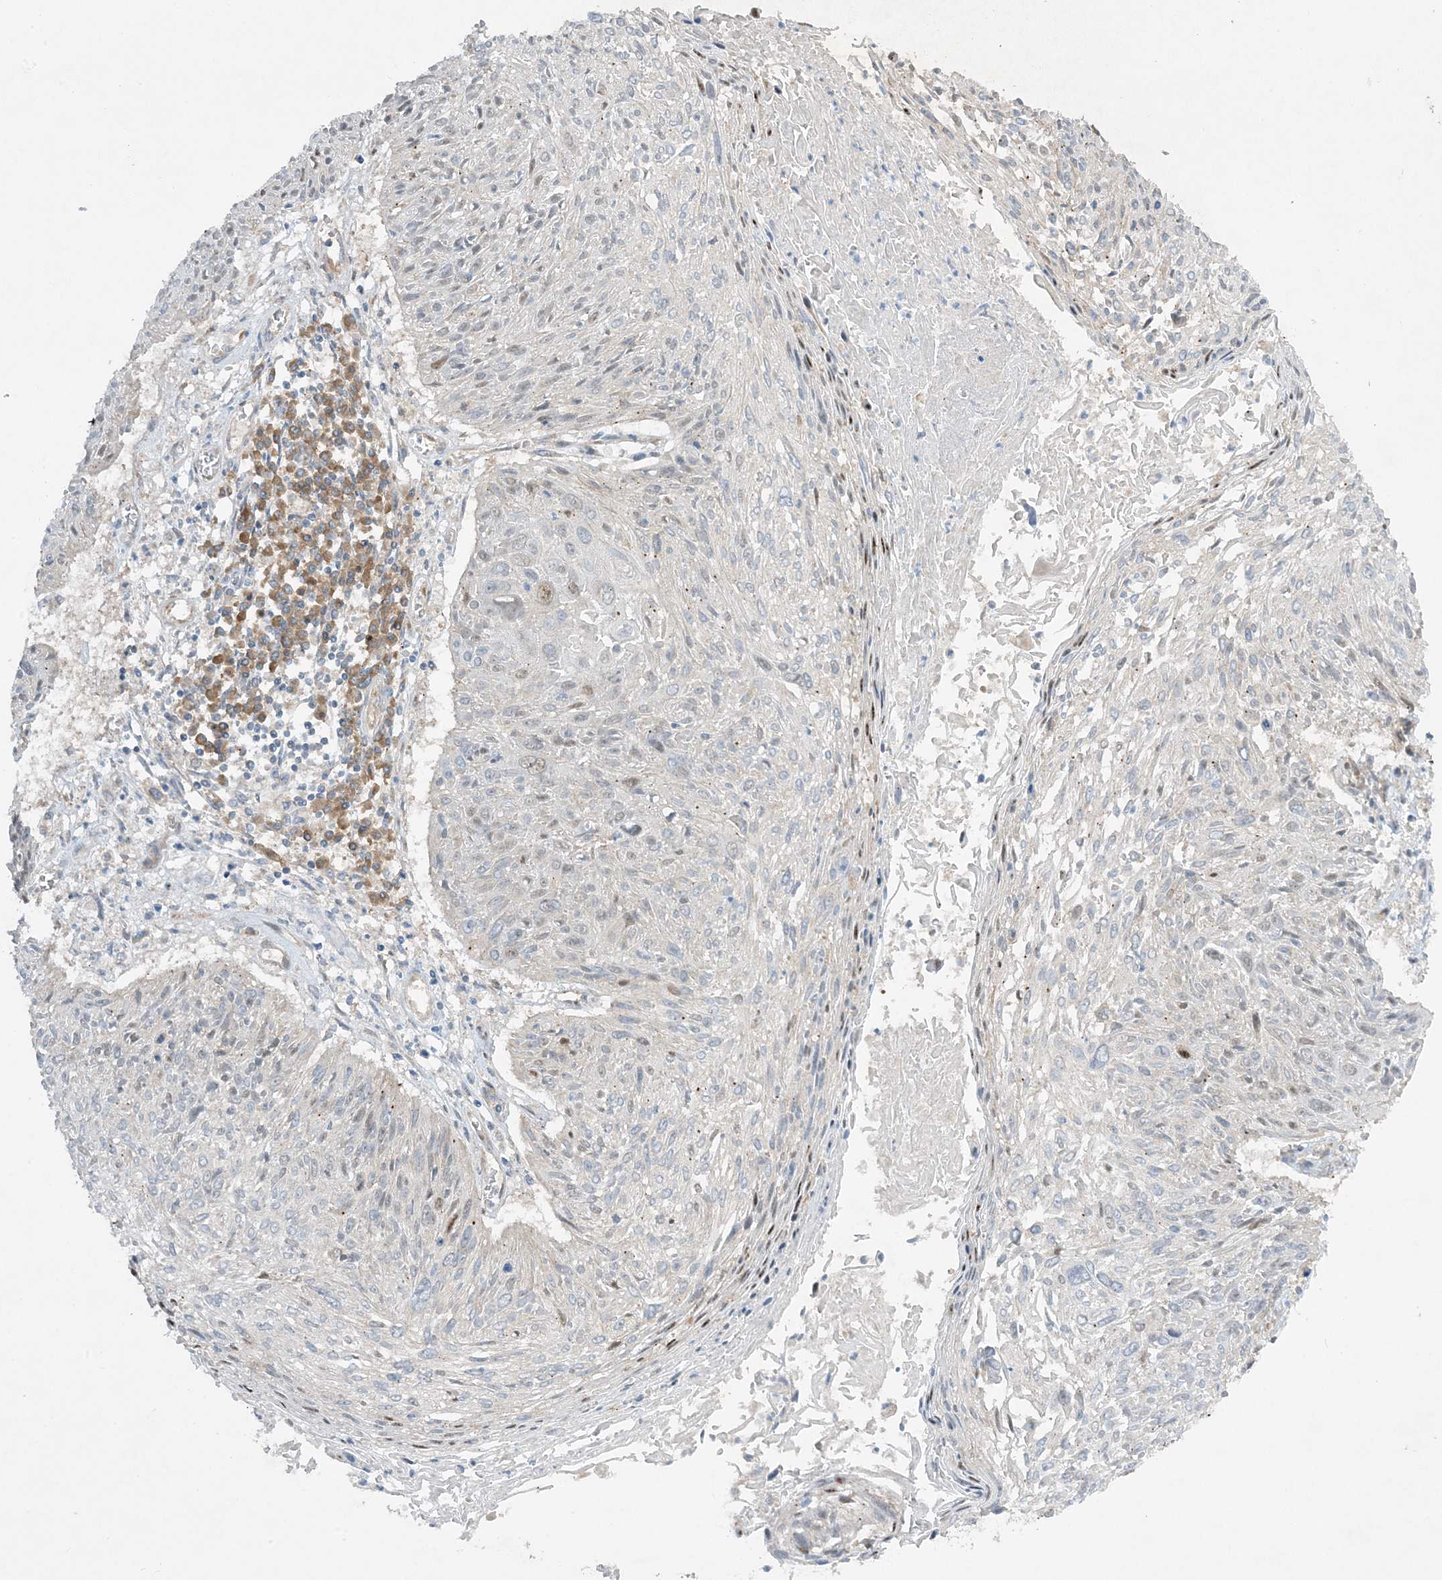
{"staining": {"intensity": "negative", "quantity": "none", "location": "none"}, "tissue": "cervical cancer", "cell_type": "Tumor cells", "image_type": "cancer", "snomed": [{"axis": "morphology", "description": "Squamous cell carcinoma, NOS"}, {"axis": "topography", "description": "Cervix"}], "caption": "Immunohistochemistry micrograph of cervical cancer stained for a protein (brown), which displays no positivity in tumor cells.", "gene": "RPP40", "patient": {"sex": "female", "age": 51}}